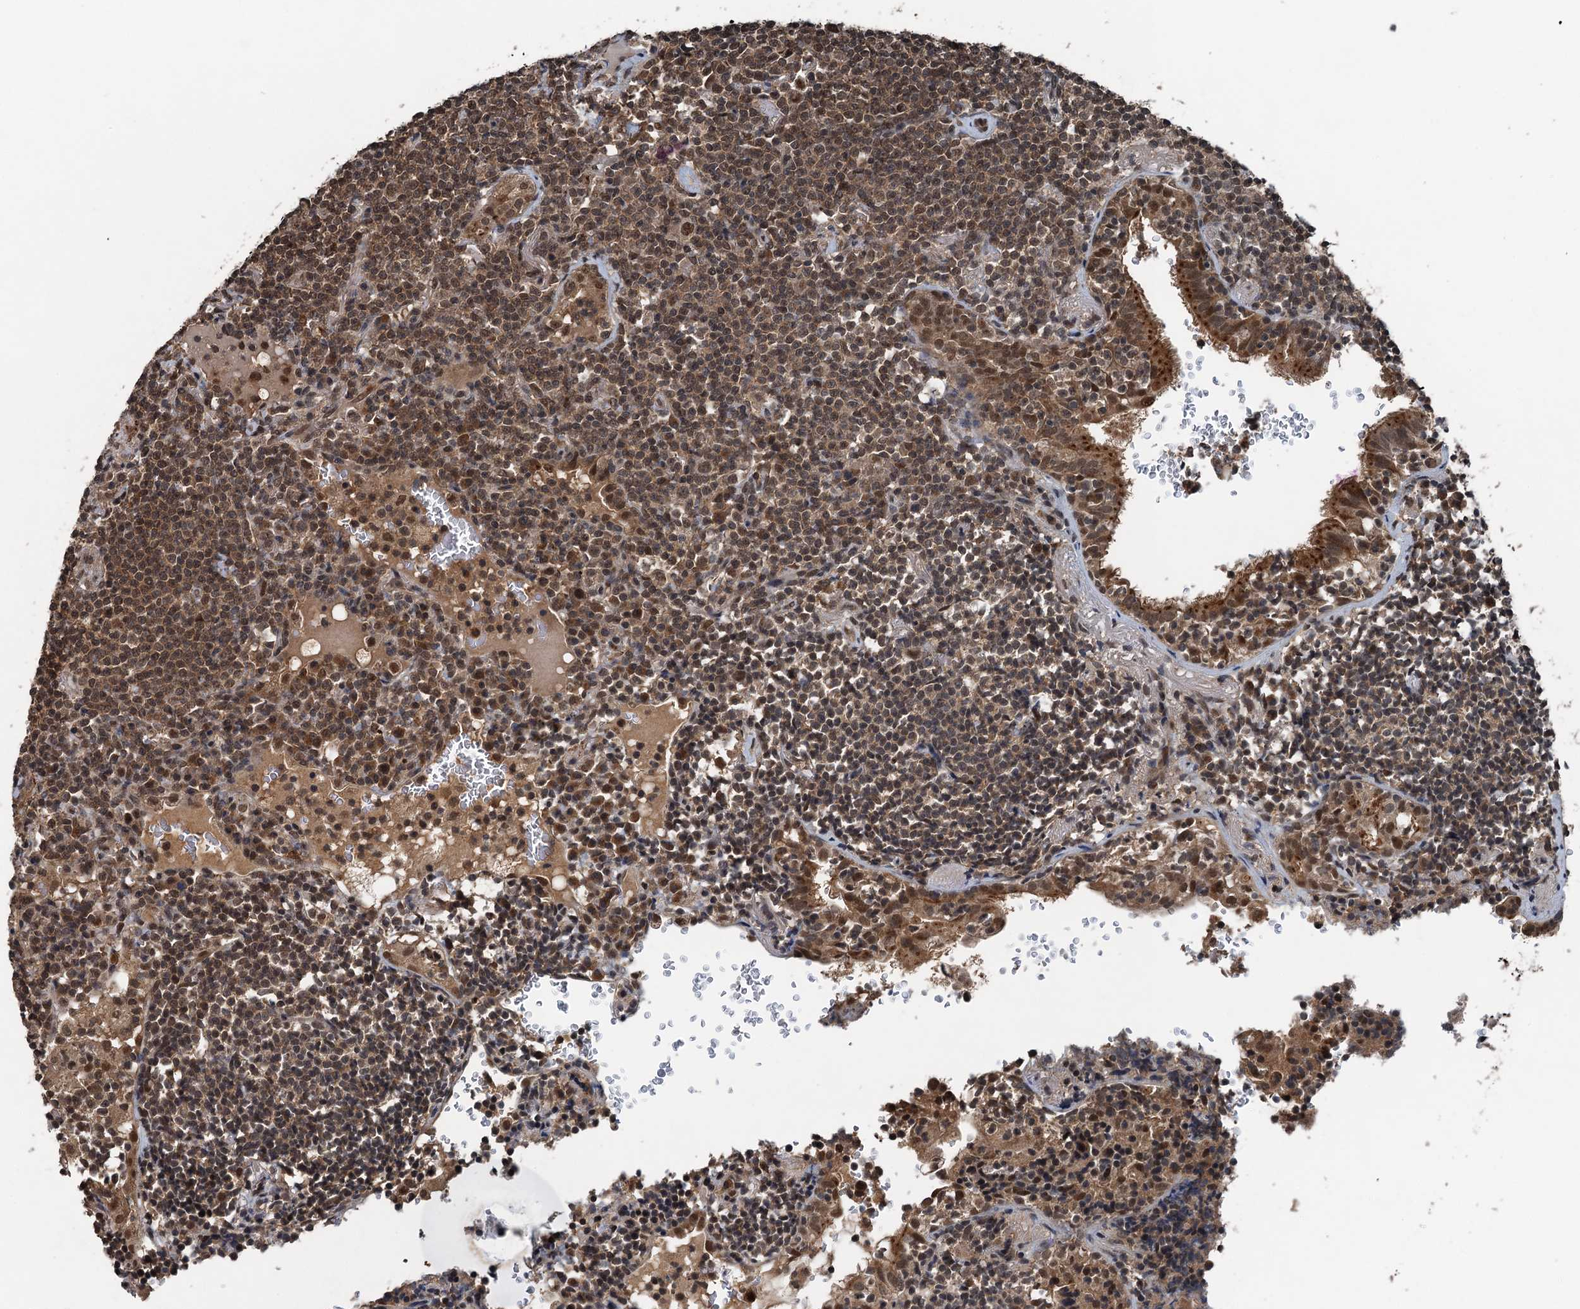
{"staining": {"intensity": "moderate", "quantity": ">75%", "location": "nuclear"}, "tissue": "lymphoma", "cell_type": "Tumor cells", "image_type": "cancer", "snomed": [{"axis": "morphology", "description": "Malignant lymphoma, non-Hodgkin's type, Low grade"}, {"axis": "topography", "description": "Lung"}], "caption": "Malignant lymphoma, non-Hodgkin's type (low-grade) stained with a brown dye reveals moderate nuclear positive expression in approximately >75% of tumor cells.", "gene": "UBXN6", "patient": {"sex": "female", "age": 71}}